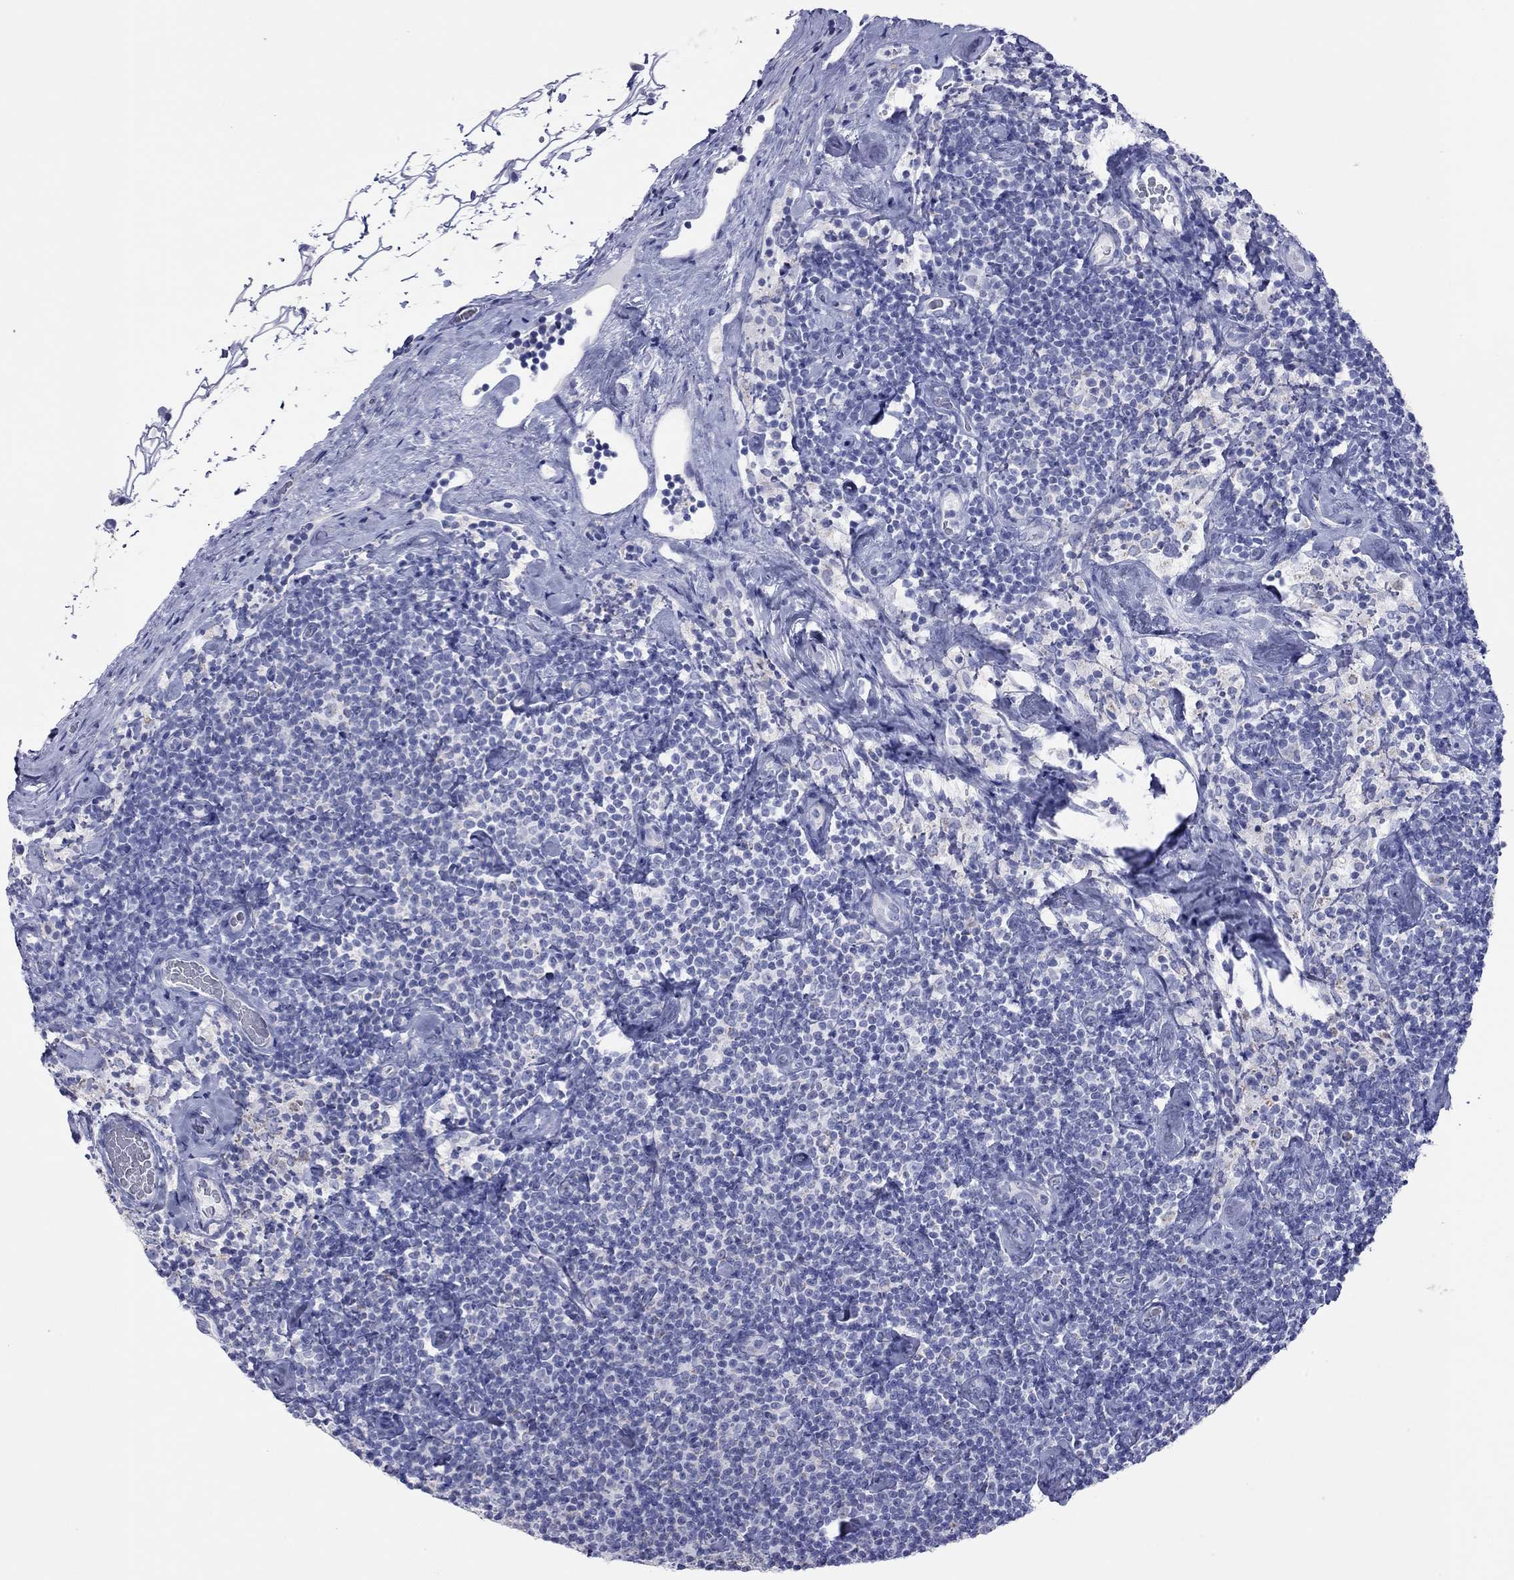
{"staining": {"intensity": "negative", "quantity": "none", "location": "none"}, "tissue": "lymphoma", "cell_type": "Tumor cells", "image_type": "cancer", "snomed": [{"axis": "morphology", "description": "Malignant lymphoma, non-Hodgkin's type, Low grade"}, {"axis": "topography", "description": "Lymph node"}], "caption": "Immunohistochemical staining of human low-grade malignant lymphoma, non-Hodgkin's type exhibits no significant expression in tumor cells.", "gene": "VSIG10", "patient": {"sex": "male", "age": 81}}